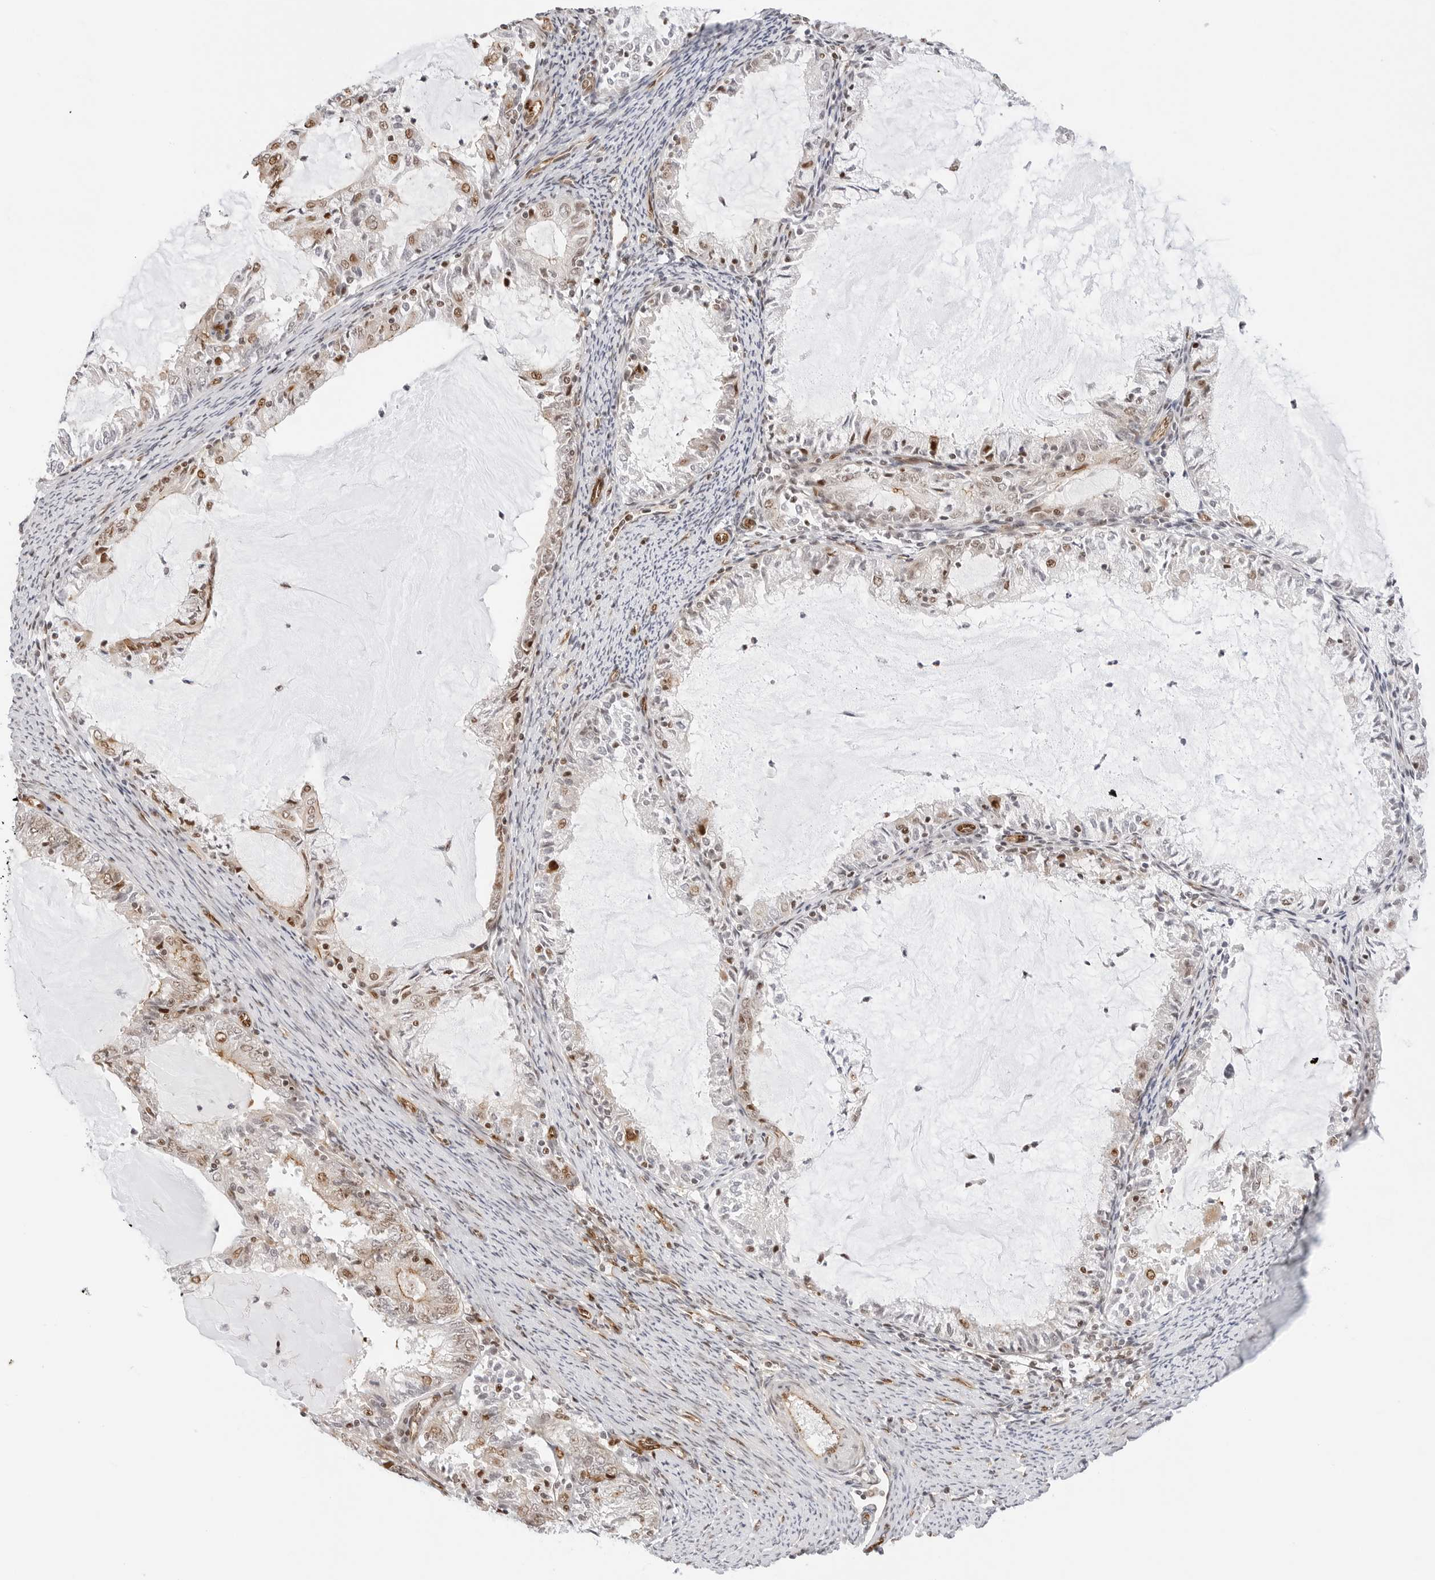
{"staining": {"intensity": "moderate", "quantity": "25%-75%", "location": "nuclear"}, "tissue": "endometrial cancer", "cell_type": "Tumor cells", "image_type": "cancer", "snomed": [{"axis": "morphology", "description": "Adenocarcinoma, NOS"}, {"axis": "topography", "description": "Endometrium"}], "caption": "Human adenocarcinoma (endometrial) stained for a protein (brown) demonstrates moderate nuclear positive staining in about 25%-75% of tumor cells.", "gene": "ZNF613", "patient": {"sex": "female", "age": 57}}